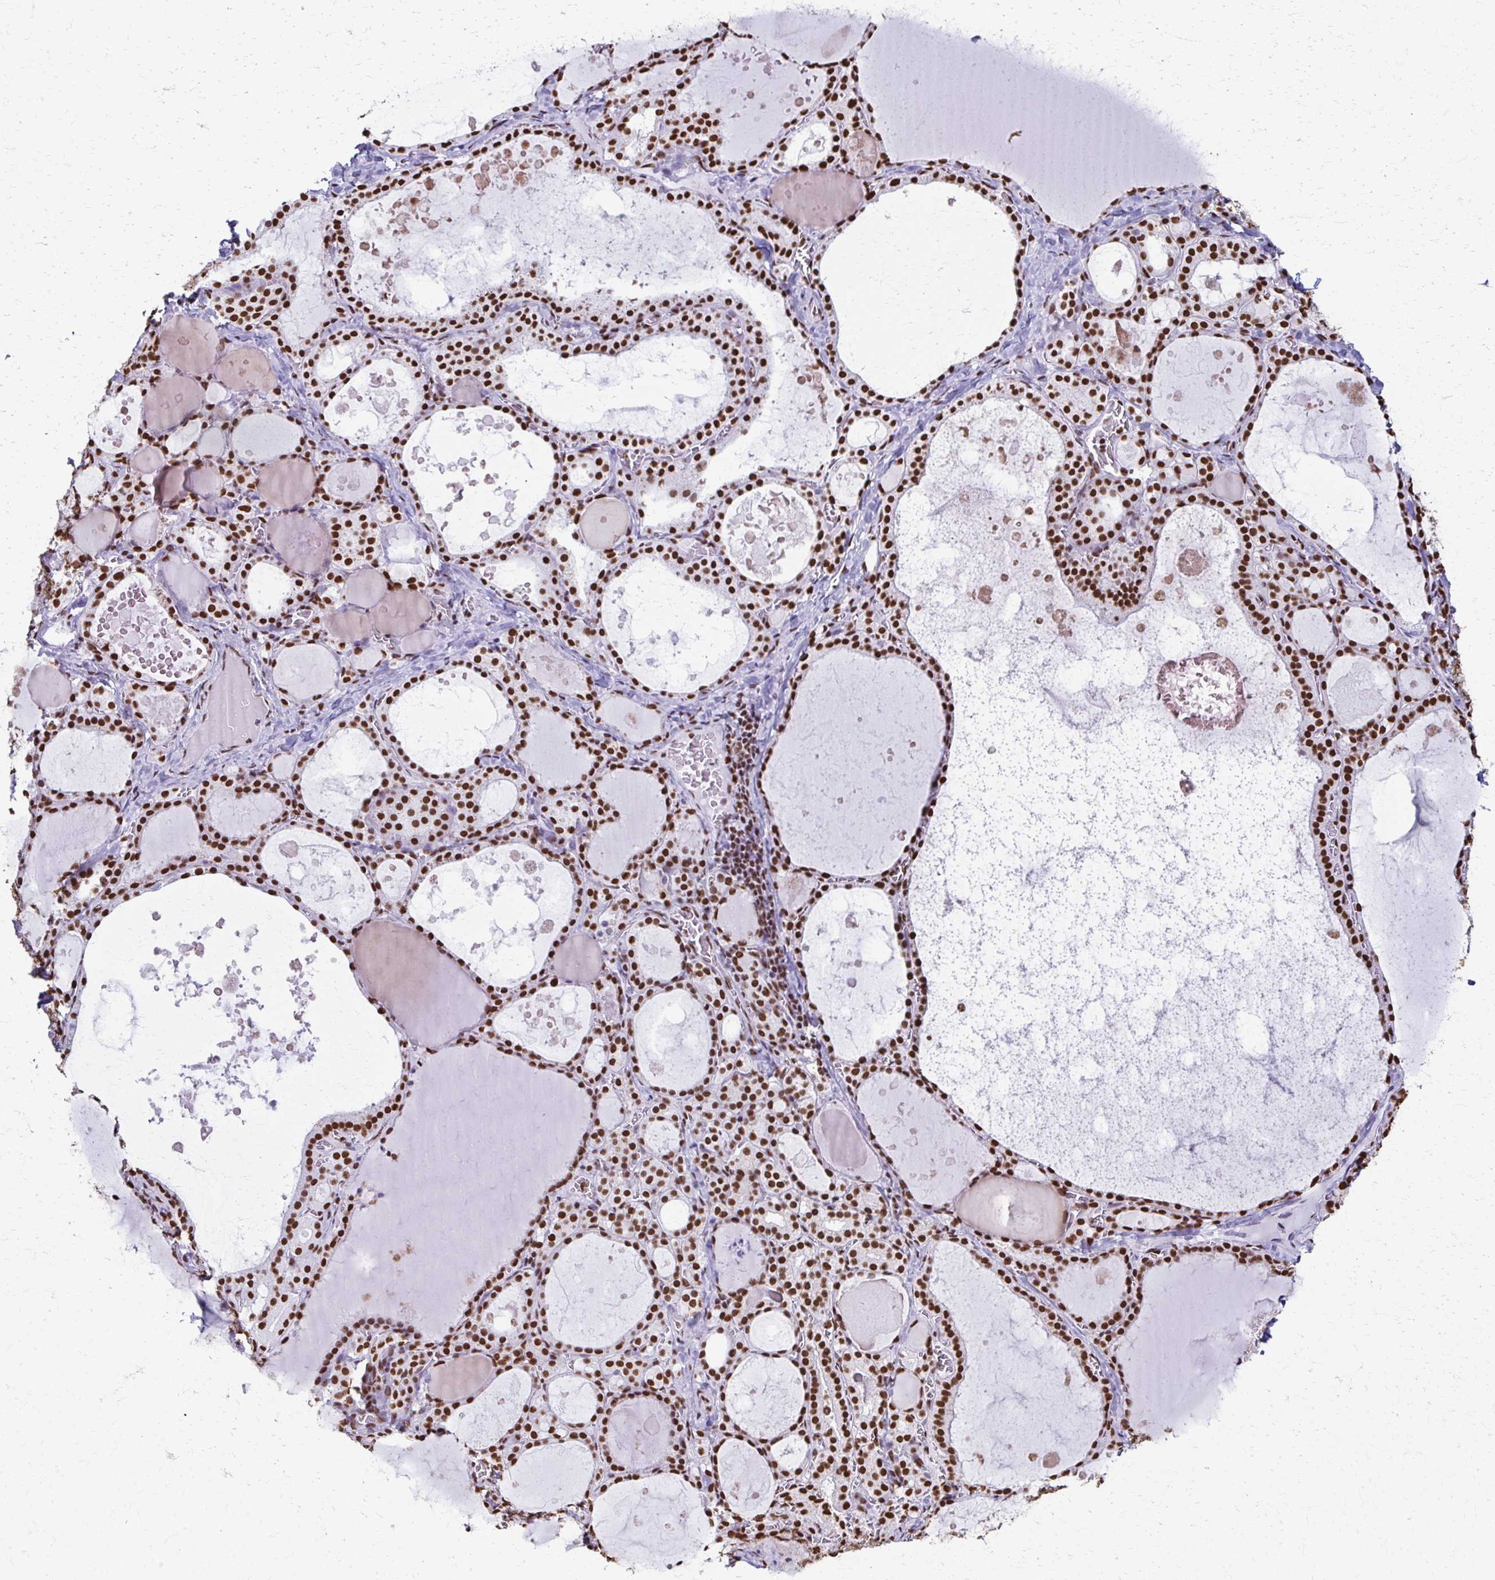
{"staining": {"intensity": "strong", "quantity": ">75%", "location": "nuclear"}, "tissue": "thyroid gland", "cell_type": "Glandular cells", "image_type": "normal", "snomed": [{"axis": "morphology", "description": "Normal tissue, NOS"}, {"axis": "topography", "description": "Thyroid gland"}], "caption": "The image exhibits immunohistochemical staining of benign thyroid gland. There is strong nuclear expression is seen in approximately >75% of glandular cells.", "gene": "NONO", "patient": {"sex": "male", "age": 56}}